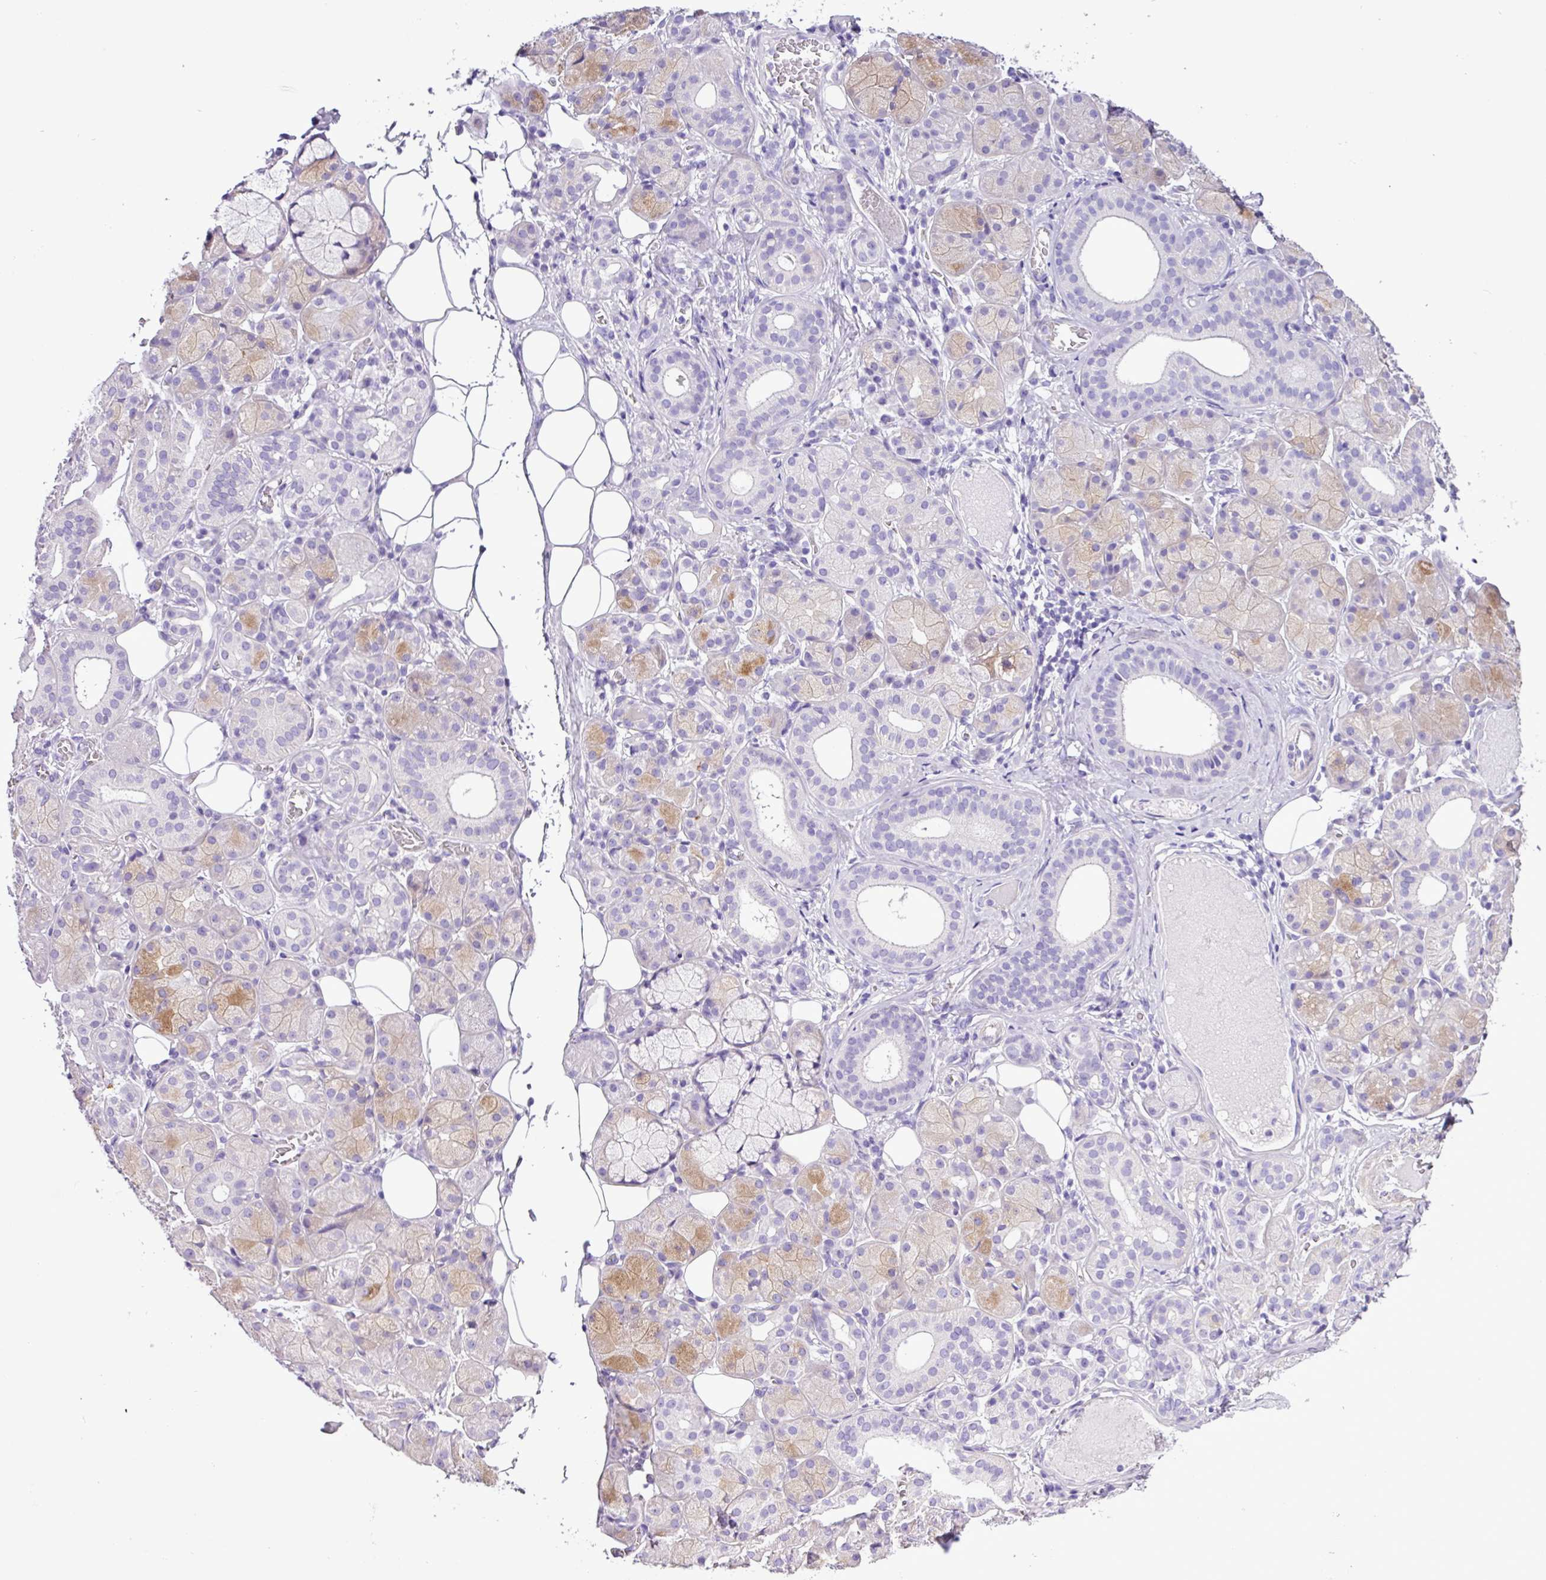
{"staining": {"intensity": "moderate", "quantity": "<25%", "location": "cytoplasmic/membranous"}, "tissue": "salivary gland", "cell_type": "Glandular cells", "image_type": "normal", "snomed": [{"axis": "morphology", "description": "Squamous cell carcinoma, NOS"}, {"axis": "topography", "description": "Skin"}, {"axis": "topography", "description": "Head-Neck"}], "caption": "Brown immunohistochemical staining in unremarkable salivary gland shows moderate cytoplasmic/membranous expression in approximately <25% of glandular cells. Using DAB (3,3'-diaminobenzidine) (brown) and hematoxylin (blue) stains, captured at high magnification using brightfield microscopy.", "gene": "ZNF334", "patient": {"sex": "male", "age": 80}}